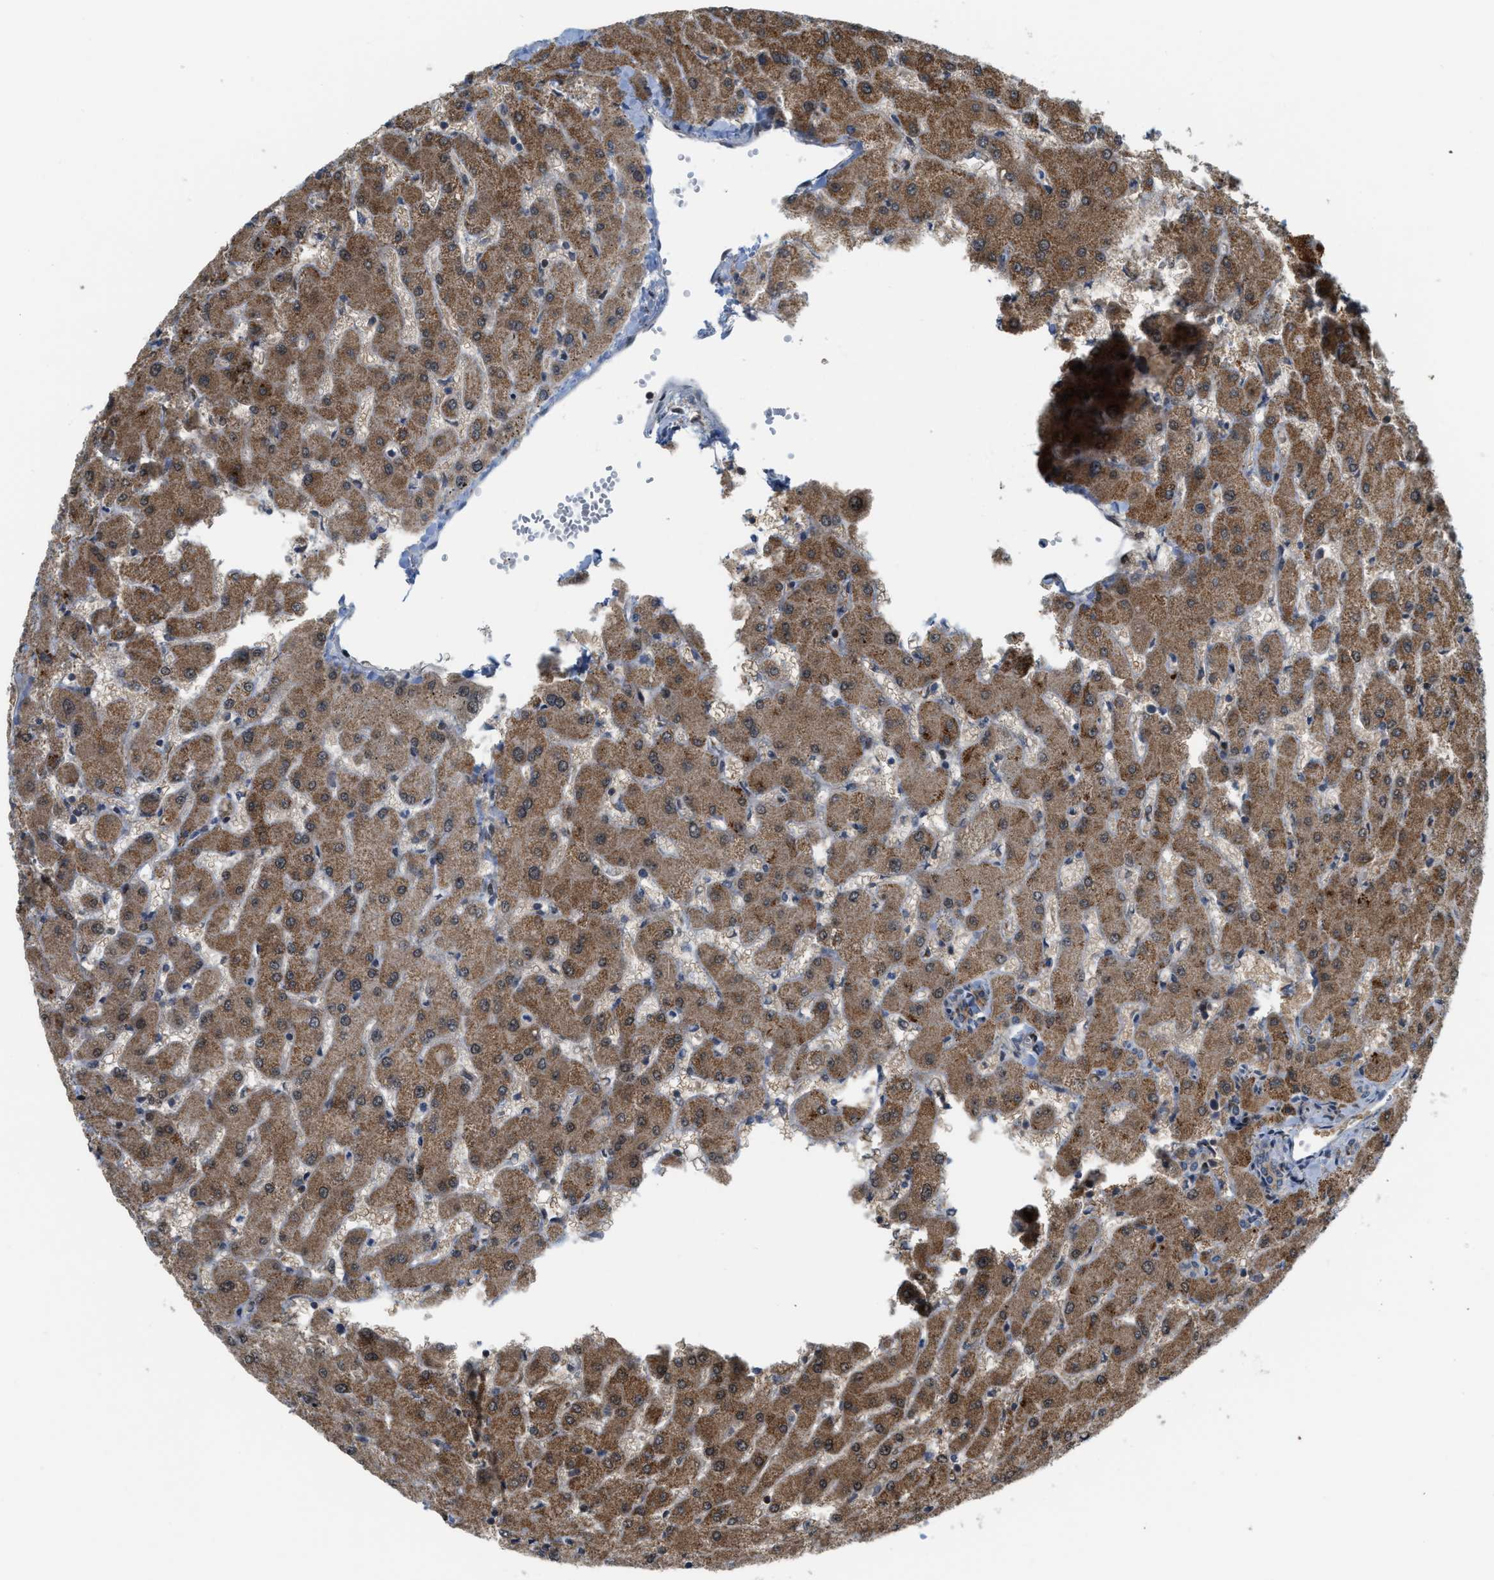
{"staining": {"intensity": "weak", "quantity": "<25%", "location": "cytoplasmic/membranous"}, "tissue": "liver", "cell_type": "Cholangiocytes", "image_type": "normal", "snomed": [{"axis": "morphology", "description": "Normal tissue, NOS"}, {"axis": "topography", "description": "Liver"}], "caption": "IHC of benign human liver displays no staining in cholangiocytes. Nuclei are stained in blue.", "gene": "DIPK1A", "patient": {"sex": "female", "age": 63}}